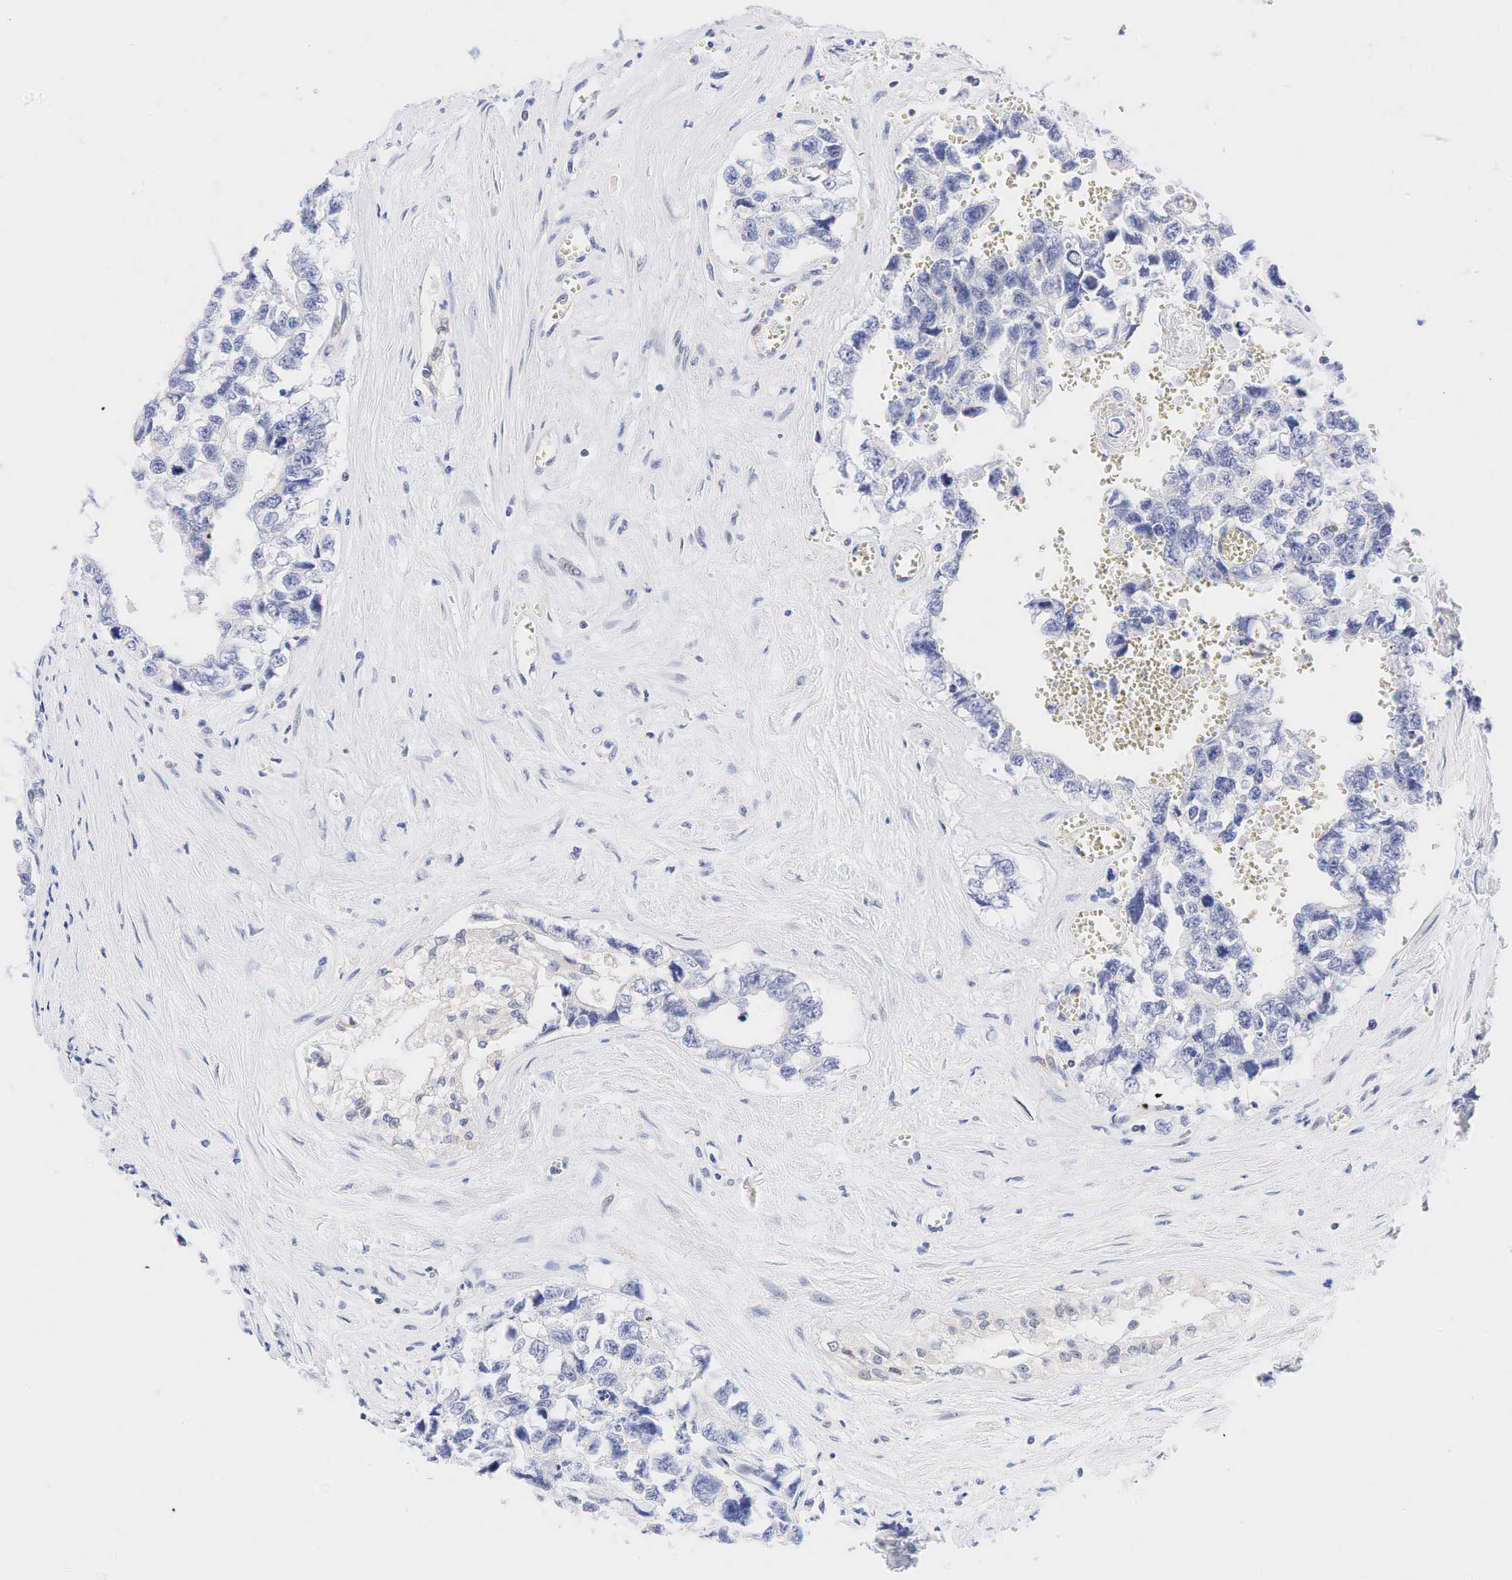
{"staining": {"intensity": "negative", "quantity": "none", "location": "none"}, "tissue": "testis cancer", "cell_type": "Tumor cells", "image_type": "cancer", "snomed": [{"axis": "morphology", "description": "Carcinoma, Embryonal, NOS"}, {"axis": "topography", "description": "Testis"}], "caption": "Immunohistochemistry micrograph of neoplastic tissue: testis embryonal carcinoma stained with DAB (3,3'-diaminobenzidine) displays no significant protein expression in tumor cells.", "gene": "AR", "patient": {"sex": "male", "age": 31}}